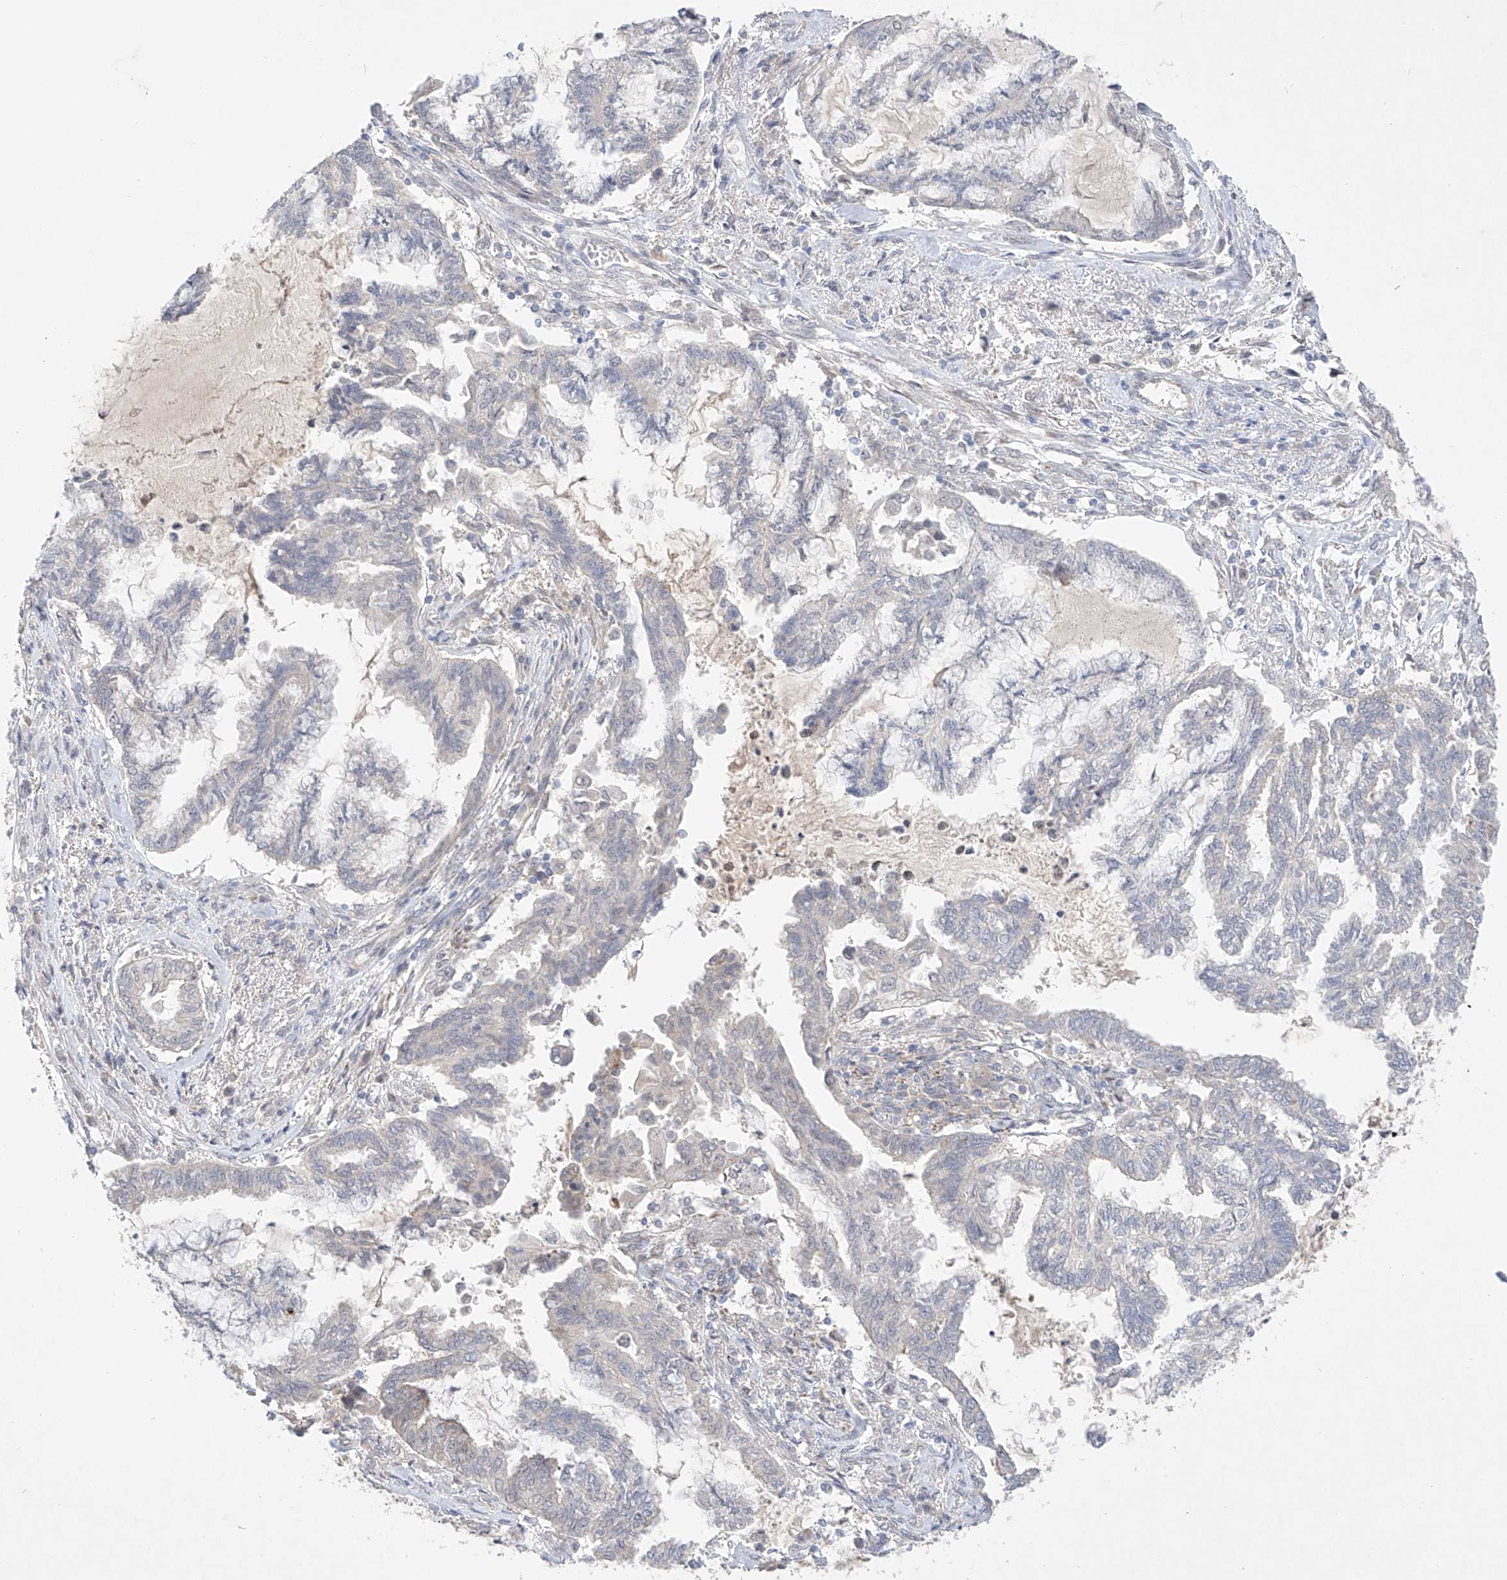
{"staining": {"intensity": "negative", "quantity": "none", "location": "none"}, "tissue": "endometrial cancer", "cell_type": "Tumor cells", "image_type": "cancer", "snomed": [{"axis": "morphology", "description": "Adenocarcinoma, NOS"}, {"axis": "topography", "description": "Endometrium"}], "caption": "Endometrial cancer was stained to show a protein in brown. There is no significant positivity in tumor cells.", "gene": "IL22RA2", "patient": {"sex": "female", "age": 86}}